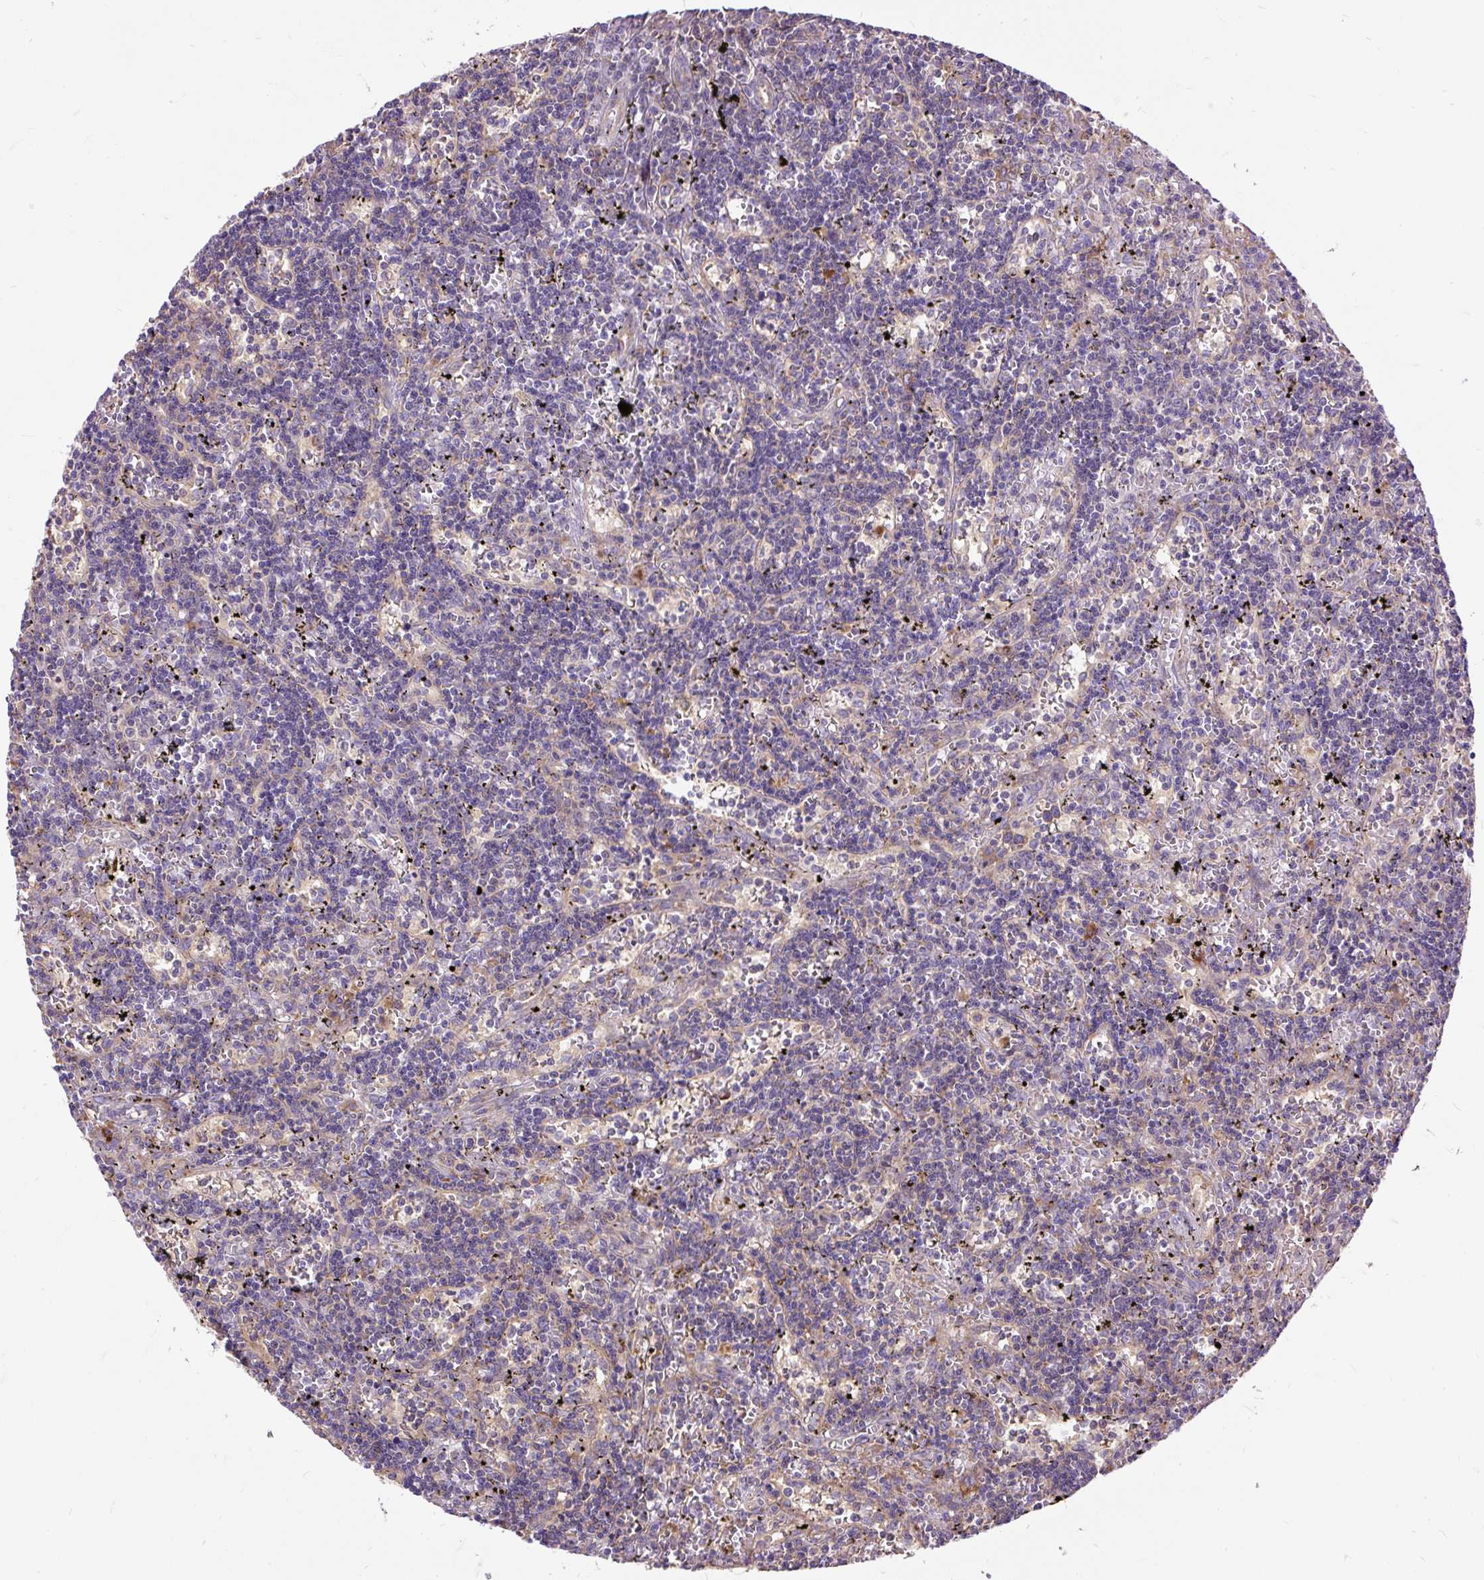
{"staining": {"intensity": "negative", "quantity": "none", "location": "none"}, "tissue": "lymphoma", "cell_type": "Tumor cells", "image_type": "cancer", "snomed": [{"axis": "morphology", "description": "Malignant lymphoma, non-Hodgkin's type, Low grade"}, {"axis": "topography", "description": "Spleen"}], "caption": "Immunohistochemistry histopathology image of low-grade malignant lymphoma, non-Hodgkin's type stained for a protein (brown), which shows no expression in tumor cells.", "gene": "RPS5", "patient": {"sex": "male", "age": 60}}